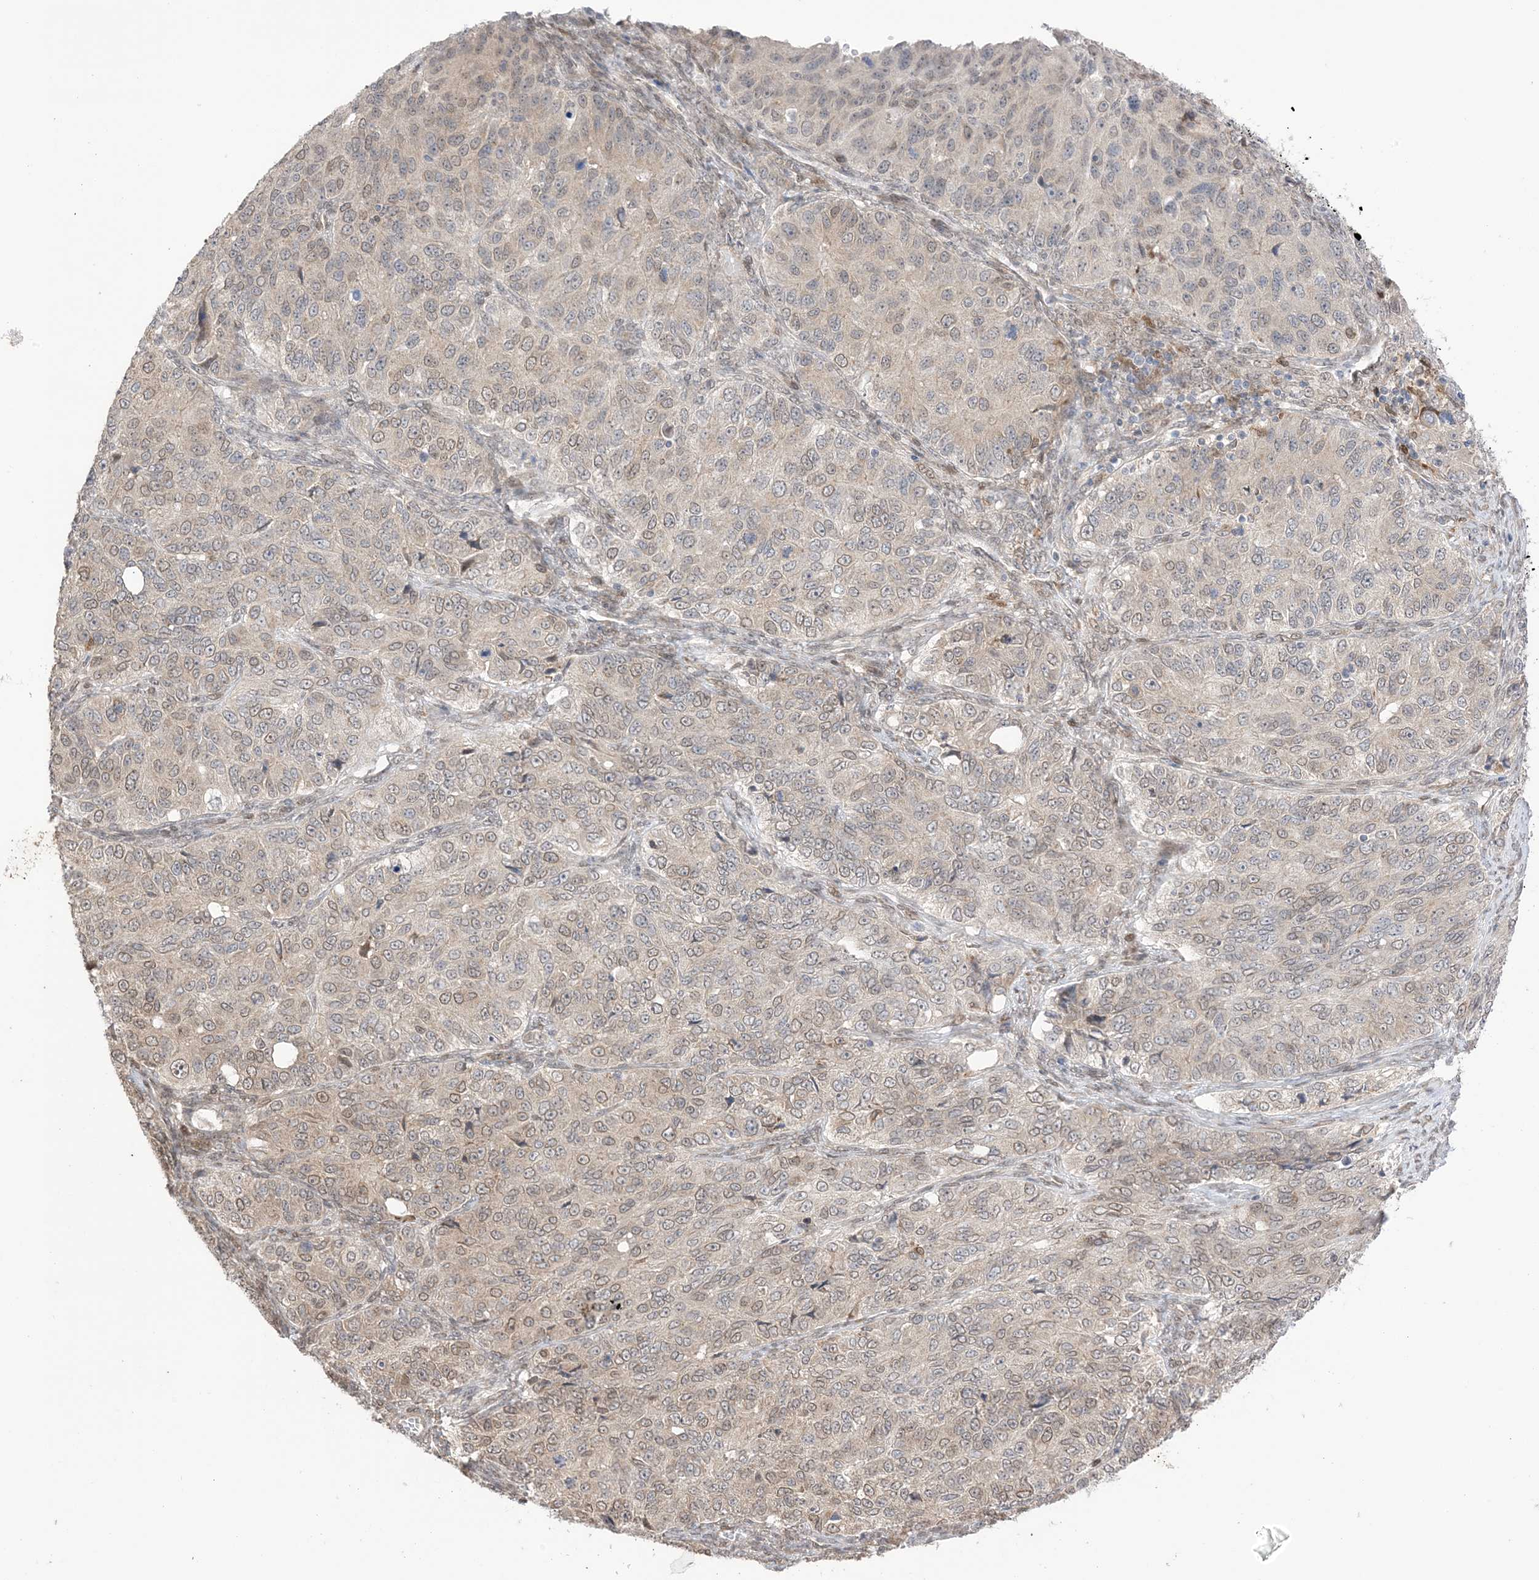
{"staining": {"intensity": "weak", "quantity": ">75%", "location": "cytoplasmic/membranous,nuclear"}, "tissue": "ovarian cancer", "cell_type": "Tumor cells", "image_type": "cancer", "snomed": [{"axis": "morphology", "description": "Carcinoma, endometroid"}, {"axis": "topography", "description": "Ovary"}], "caption": "IHC of endometroid carcinoma (ovarian) shows low levels of weak cytoplasmic/membranous and nuclear staining in about >75% of tumor cells.", "gene": "UBE2E2", "patient": {"sex": "female", "age": 51}}